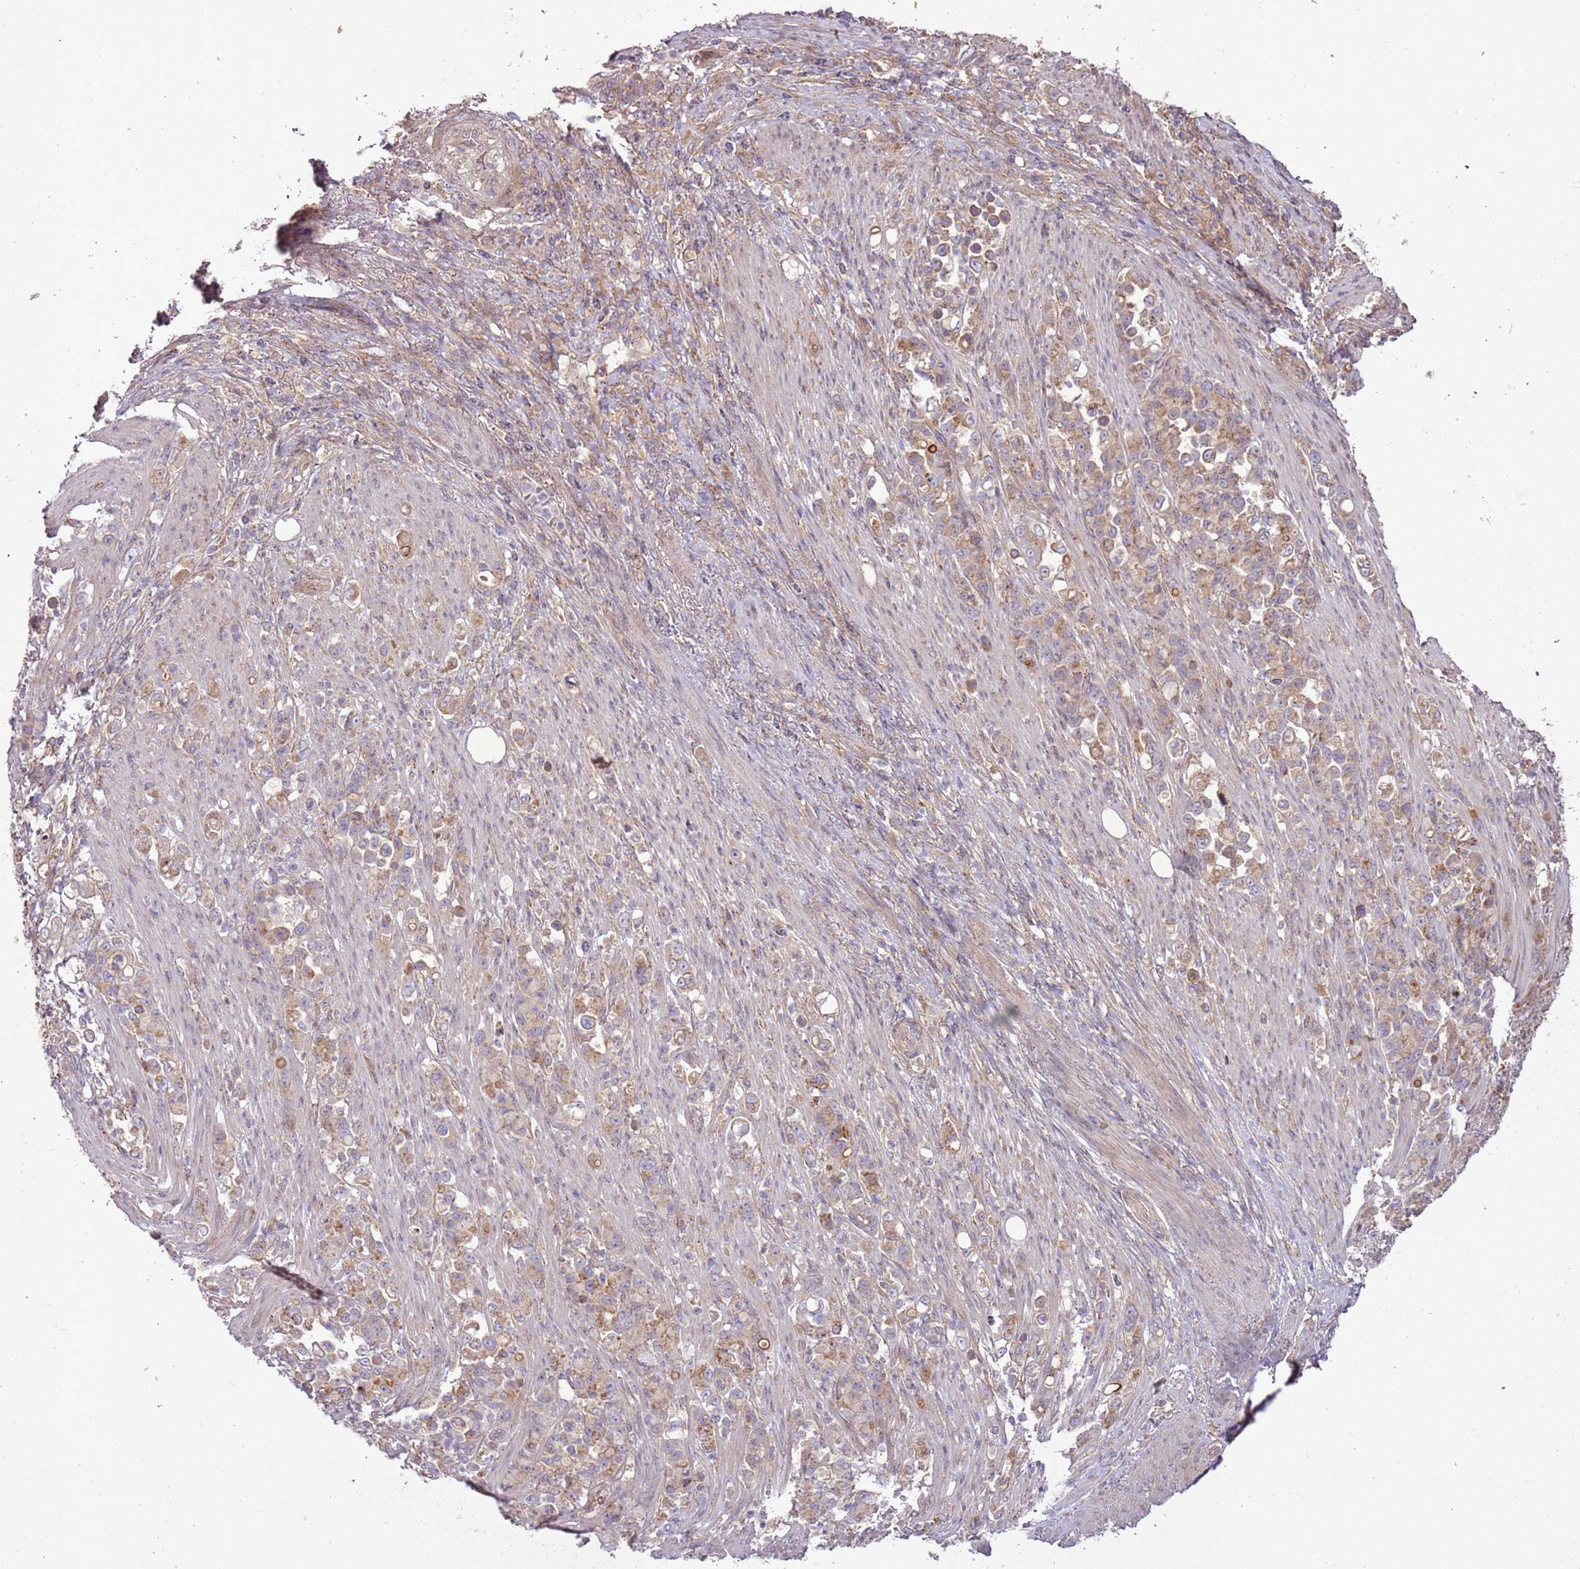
{"staining": {"intensity": "weak", "quantity": "25%-75%", "location": "cytoplasmic/membranous"}, "tissue": "stomach cancer", "cell_type": "Tumor cells", "image_type": "cancer", "snomed": [{"axis": "morphology", "description": "Normal tissue, NOS"}, {"axis": "morphology", "description": "Adenocarcinoma, NOS"}, {"axis": "topography", "description": "Stomach"}], "caption": "Tumor cells display low levels of weak cytoplasmic/membranous expression in approximately 25%-75% of cells in human stomach adenocarcinoma. (Stains: DAB (3,3'-diaminobenzidine) in brown, nuclei in blue, Microscopy: brightfield microscopy at high magnification).", "gene": "ANKRD24", "patient": {"sex": "female", "age": 79}}